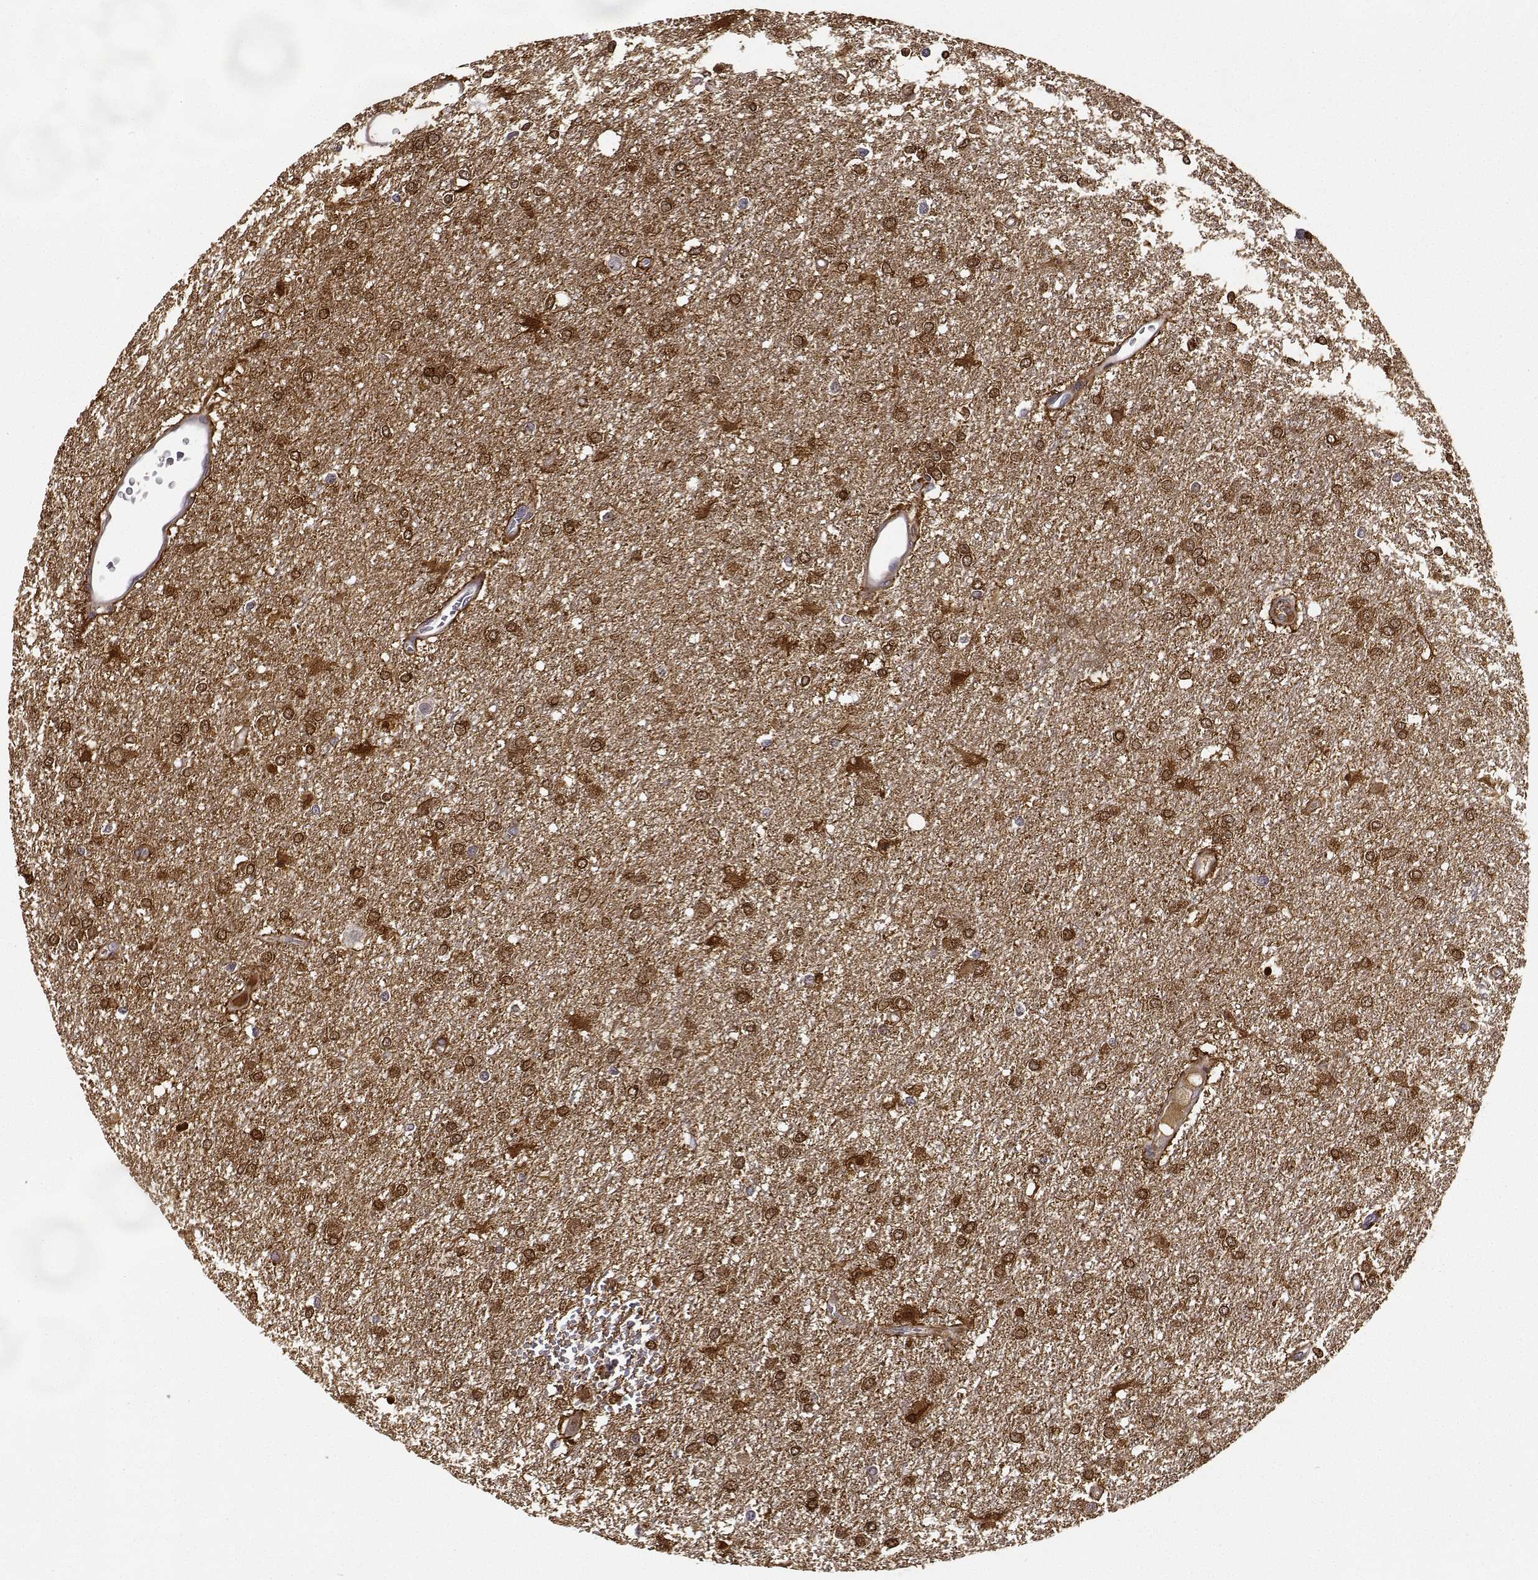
{"staining": {"intensity": "strong", "quantity": ">75%", "location": "cytoplasmic/membranous"}, "tissue": "glioma", "cell_type": "Tumor cells", "image_type": "cancer", "snomed": [{"axis": "morphology", "description": "Glioma, malignant, High grade"}, {"axis": "topography", "description": "Brain"}], "caption": "IHC (DAB (3,3'-diaminobenzidine)) staining of human malignant high-grade glioma reveals strong cytoplasmic/membranous protein staining in approximately >75% of tumor cells.", "gene": "PHGDH", "patient": {"sex": "female", "age": 61}}